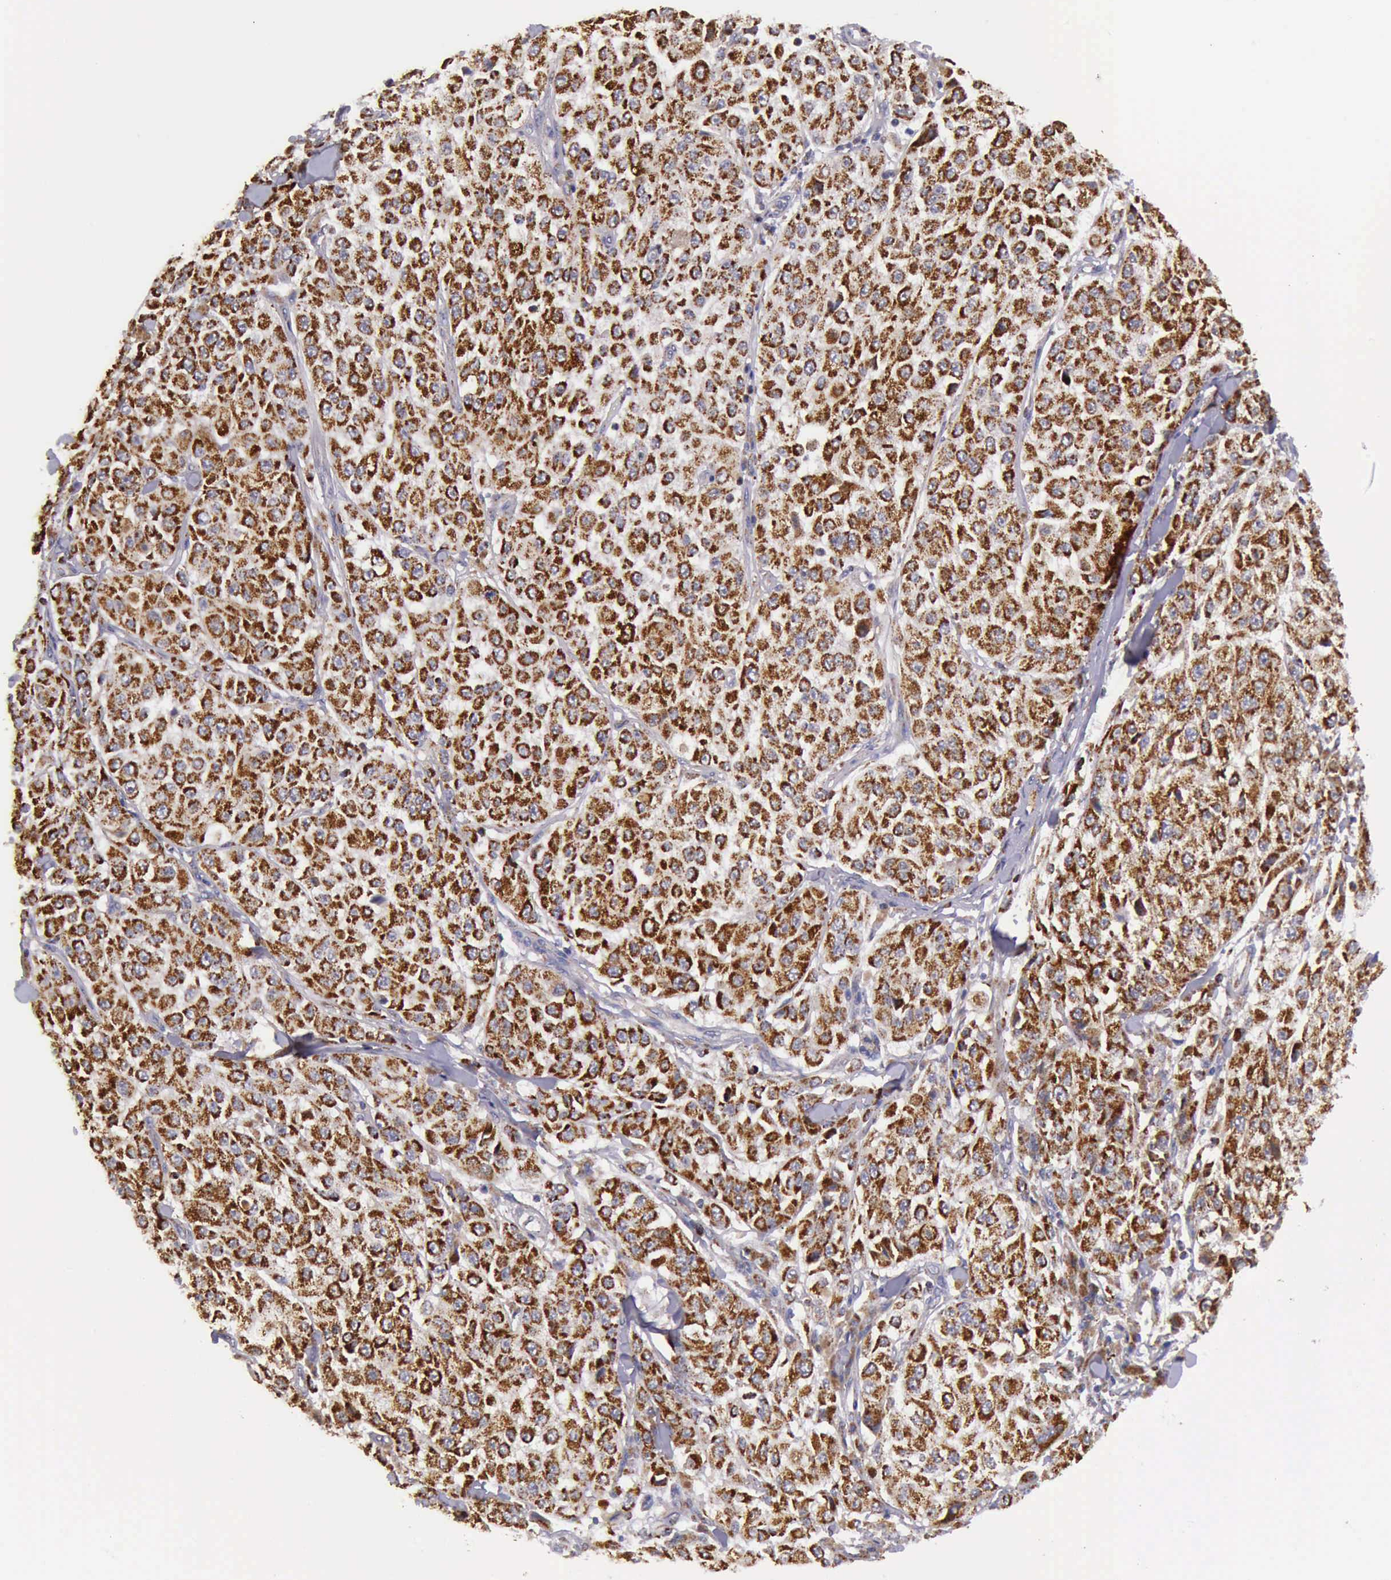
{"staining": {"intensity": "strong", "quantity": ">75%", "location": "cytoplasmic/membranous"}, "tissue": "melanoma", "cell_type": "Tumor cells", "image_type": "cancer", "snomed": [{"axis": "morphology", "description": "Malignant melanoma, NOS"}, {"axis": "topography", "description": "Skin"}], "caption": "There is high levels of strong cytoplasmic/membranous positivity in tumor cells of malignant melanoma, as demonstrated by immunohistochemical staining (brown color).", "gene": "TXN2", "patient": {"sex": "female", "age": 64}}